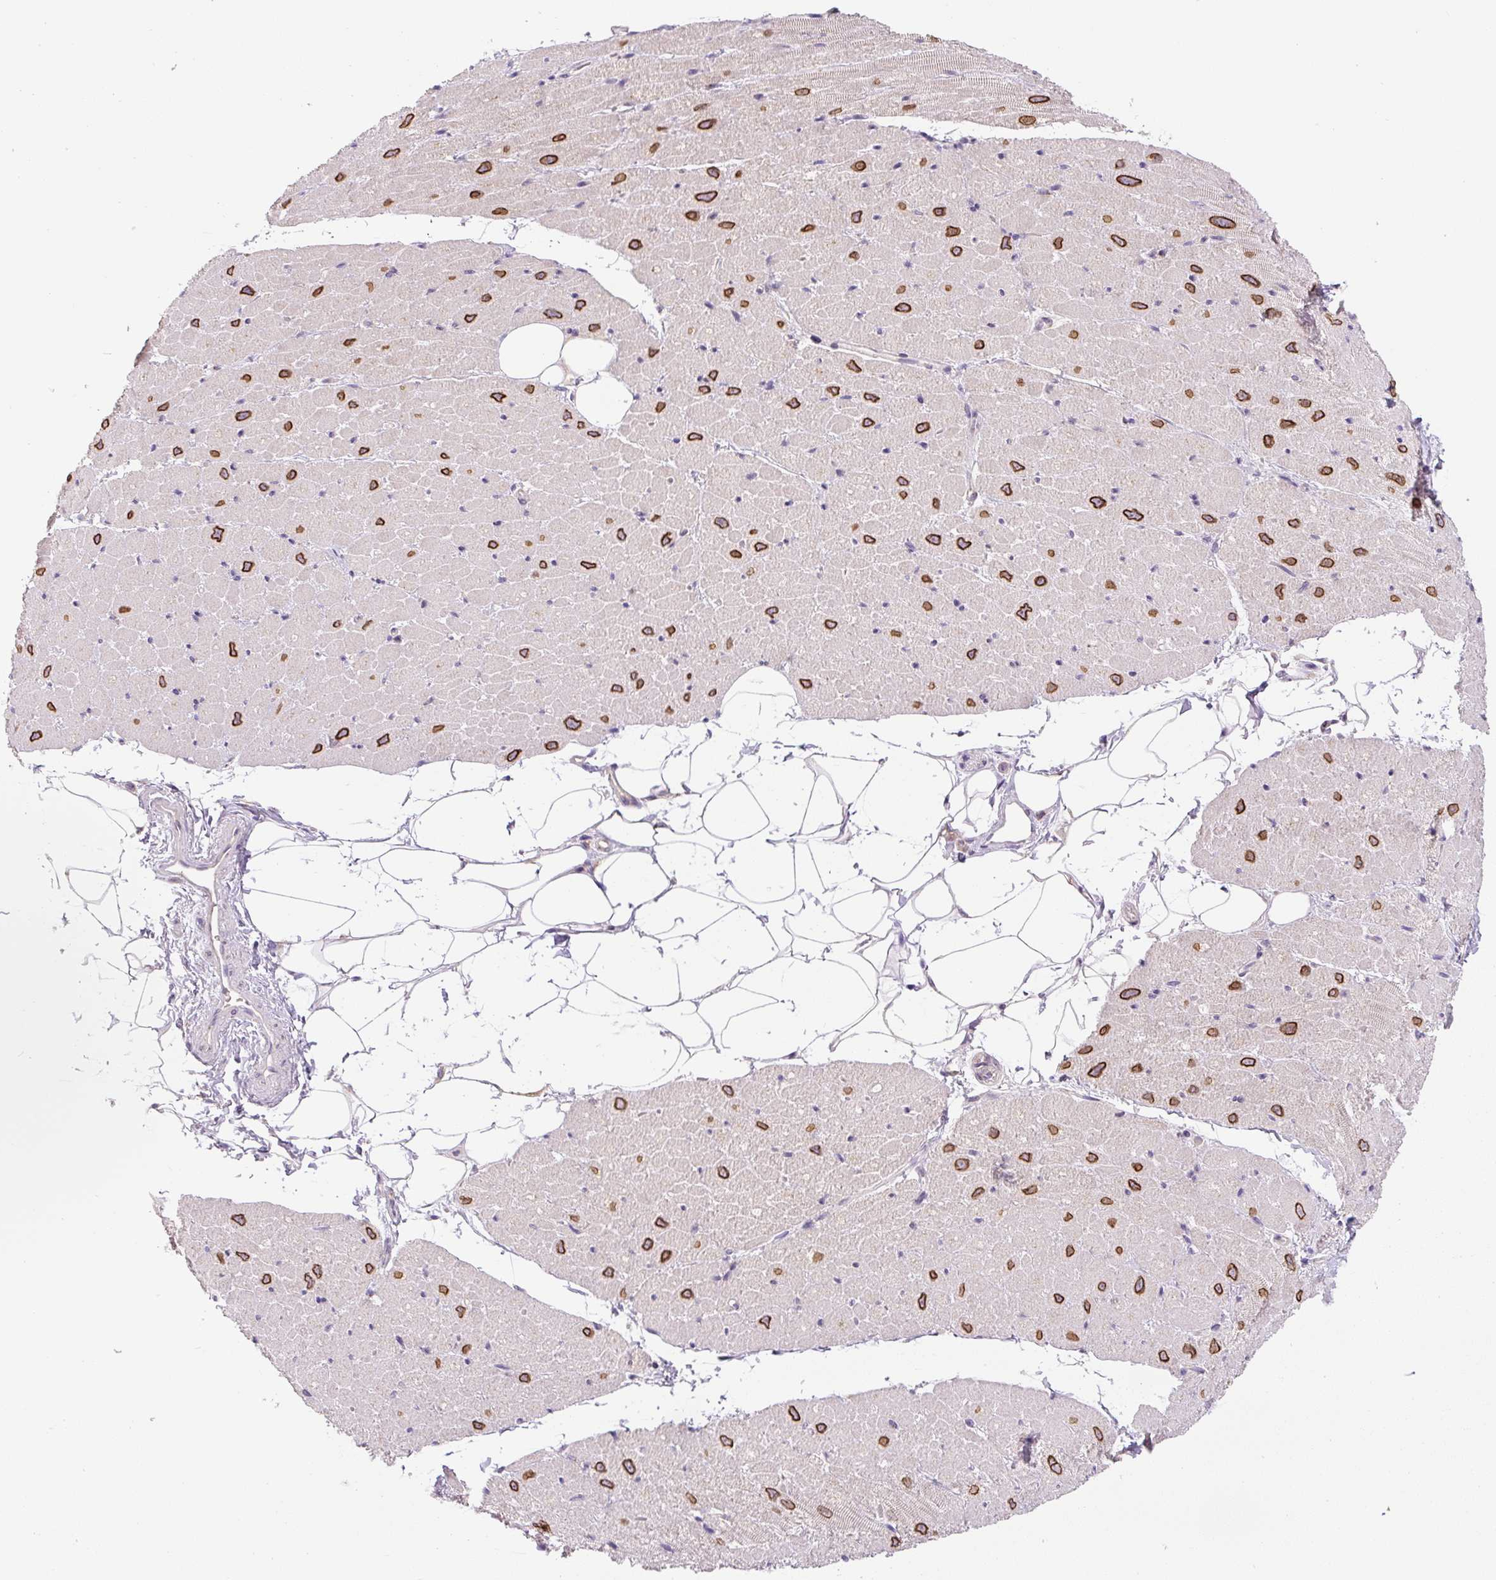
{"staining": {"intensity": "strong", "quantity": ">75%", "location": "cytoplasmic/membranous,nuclear"}, "tissue": "heart muscle", "cell_type": "Cardiomyocytes", "image_type": "normal", "snomed": [{"axis": "morphology", "description": "Normal tissue, NOS"}, {"axis": "topography", "description": "Heart"}], "caption": "Human heart muscle stained with a protein marker displays strong staining in cardiomyocytes.", "gene": "PCM1", "patient": {"sex": "male", "age": 62}}